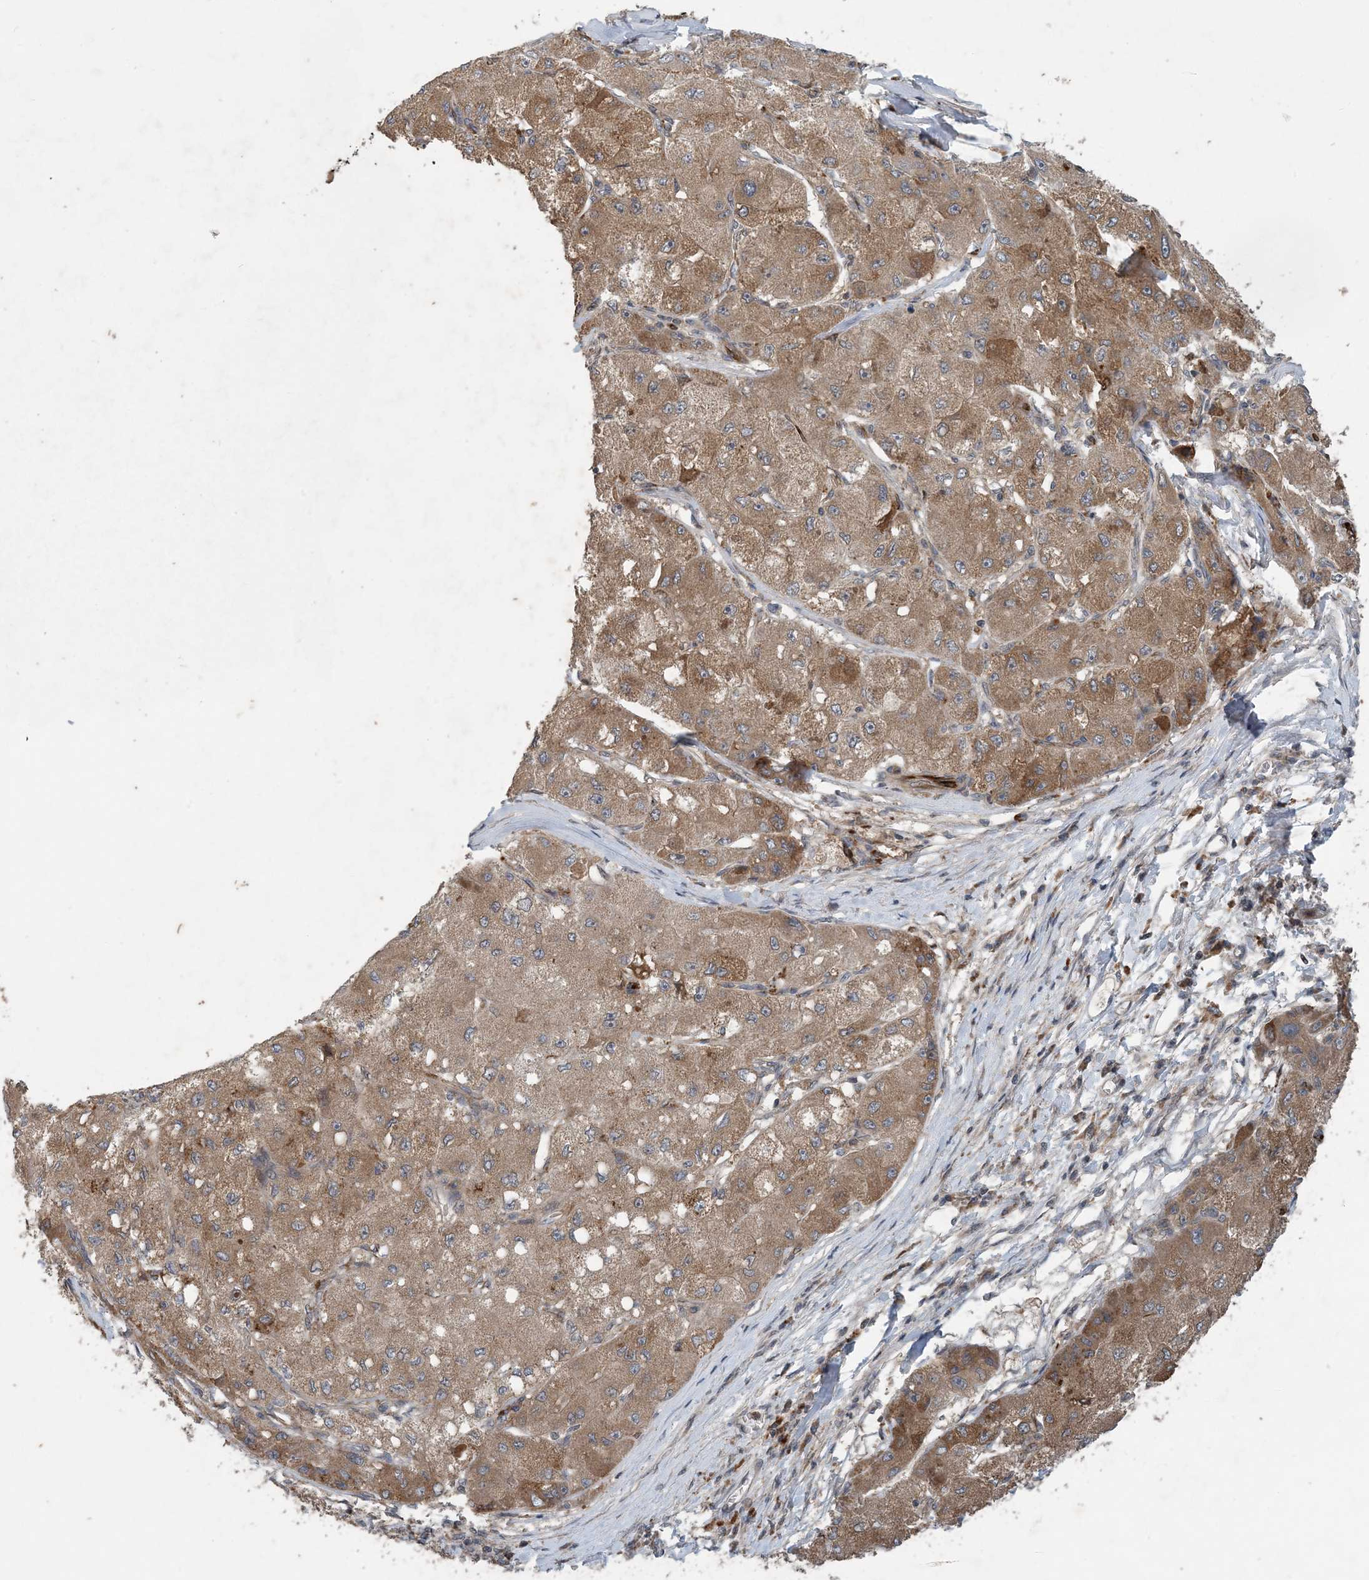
{"staining": {"intensity": "moderate", "quantity": ">75%", "location": "cytoplasmic/membranous"}, "tissue": "liver cancer", "cell_type": "Tumor cells", "image_type": "cancer", "snomed": [{"axis": "morphology", "description": "Carcinoma, Hepatocellular, NOS"}, {"axis": "topography", "description": "Liver"}], "caption": "A high-resolution image shows immunohistochemistry (IHC) staining of liver hepatocellular carcinoma, which displays moderate cytoplasmic/membranous positivity in about >75% of tumor cells.", "gene": "MYO9B", "patient": {"sex": "male", "age": 80}}